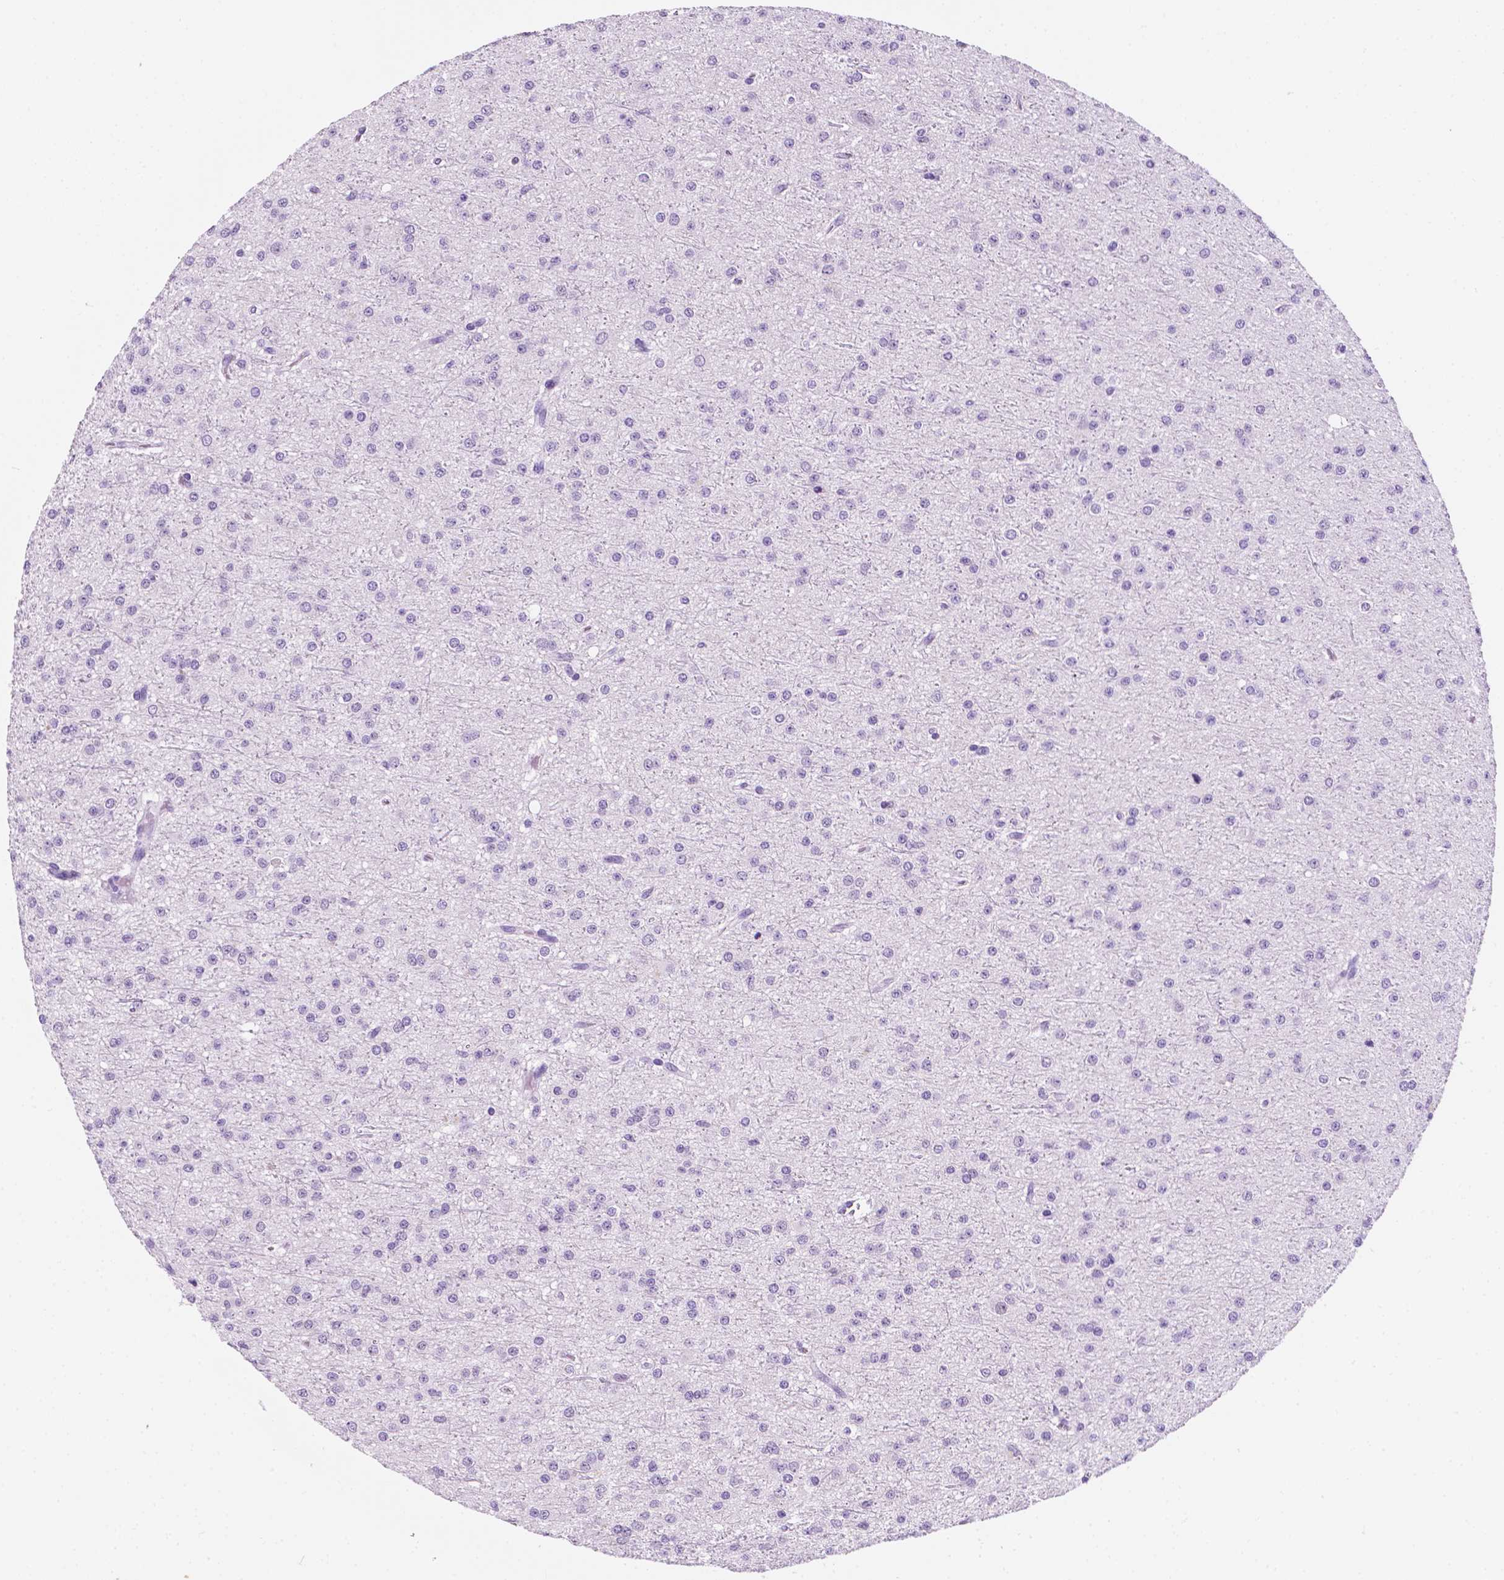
{"staining": {"intensity": "negative", "quantity": "none", "location": "none"}, "tissue": "glioma", "cell_type": "Tumor cells", "image_type": "cancer", "snomed": [{"axis": "morphology", "description": "Glioma, malignant, Low grade"}, {"axis": "topography", "description": "Brain"}], "caption": "Immunohistochemical staining of human malignant low-grade glioma displays no significant staining in tumor cells.", "gene": "PPL", "patient": {"sex": "male", "age": 27}}